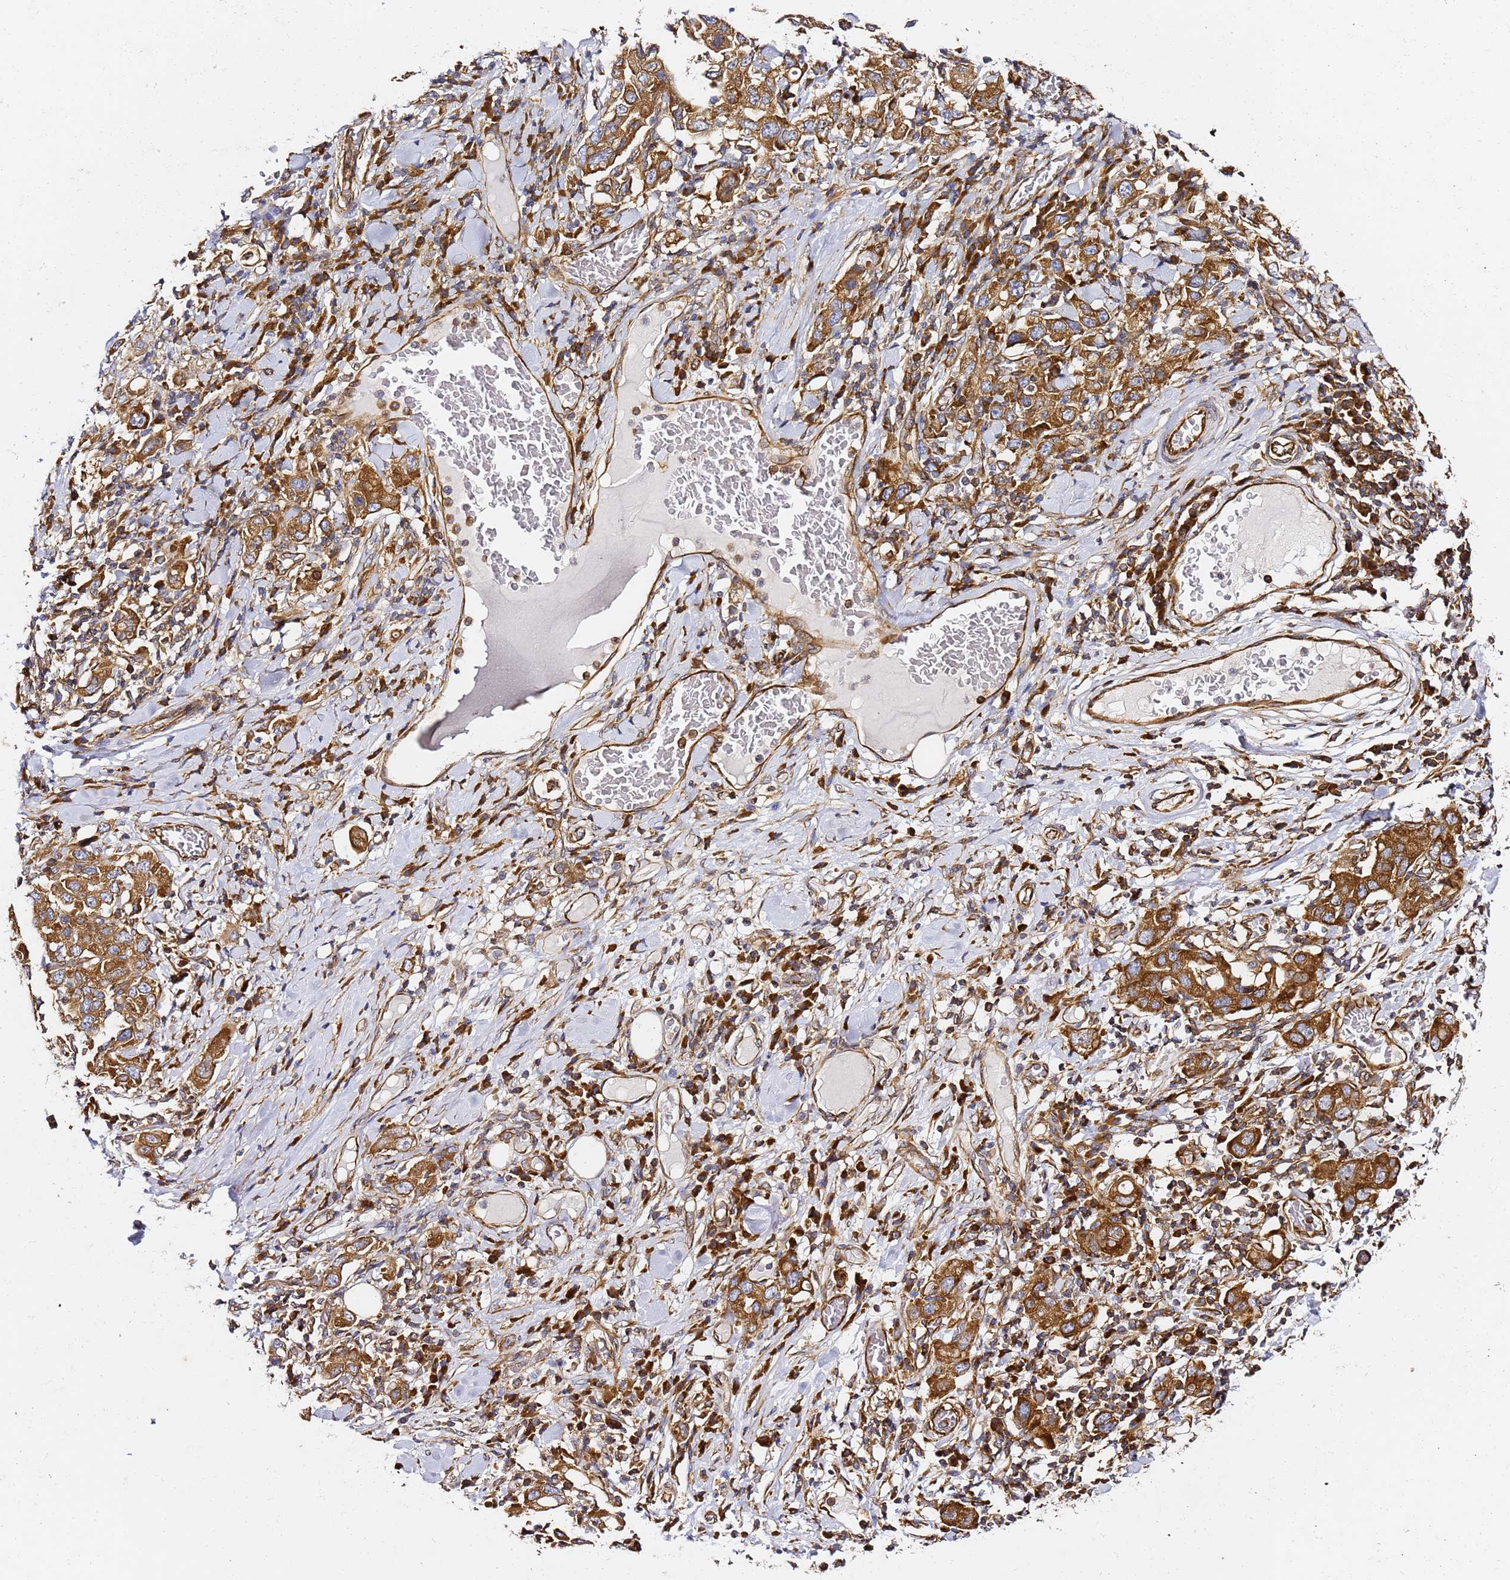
{"staining": {"intensity": "strong", "quantity": ">75%", "location": "cytoplasmic/membranous"}, "tissue": "stomach cancer", "cell_type": "Tumor cells", "image_type": "cancer", "snomed": [{"axis": "morphology", "description": "Adenocarcinoma, NOS"}, {"axis": "topography", "description": "Stomach, upper"}], "caption": "Brown immunohistochemical staining in human stomach adenocarcinoma exhibits strong cytoplasmic/membranous staining in approximately >75% of tumor cells.", "gene": "TPST1", "patient": {"sex": "male", "age": 62}}